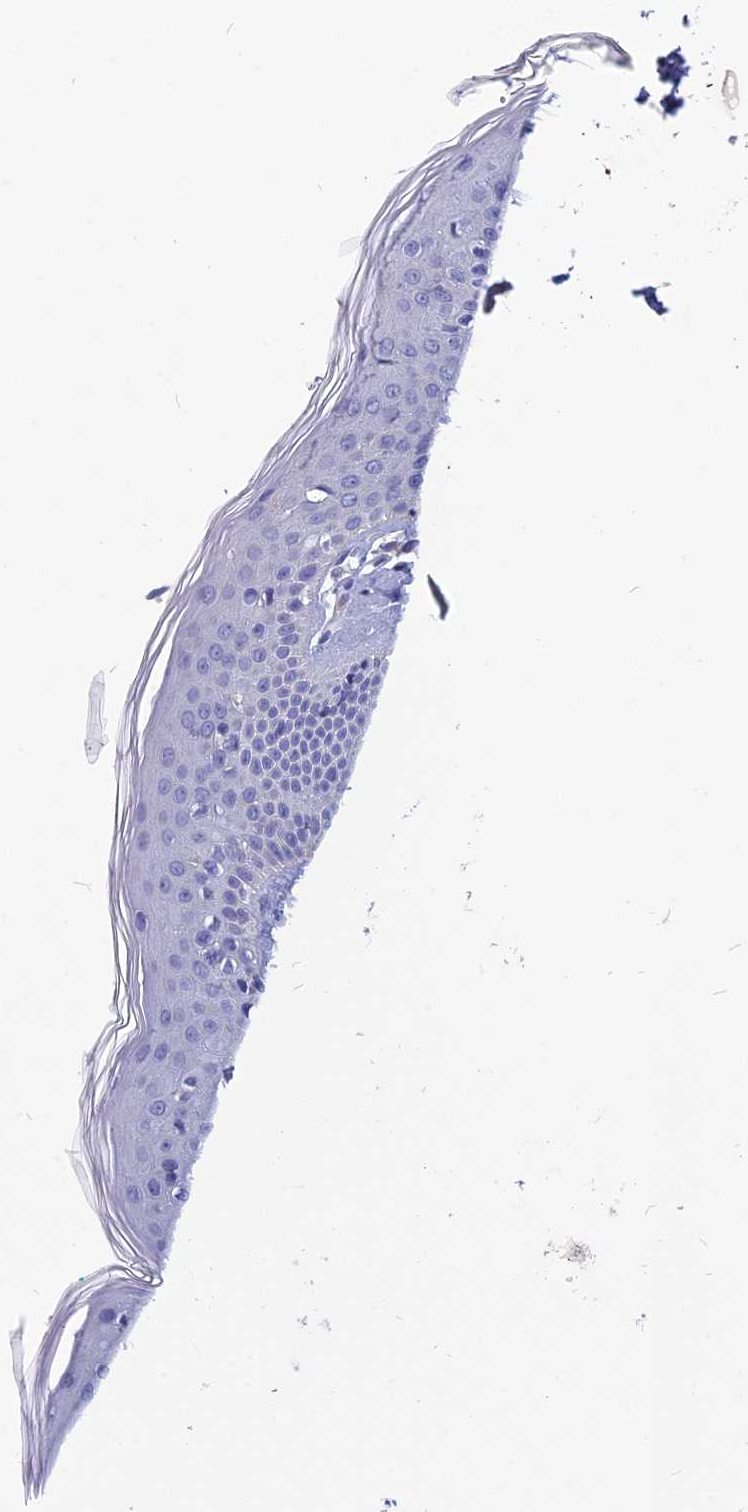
{"staining": {"intensity": "negative", "quantity": "none", "location": "none"}, "tissue": "skin", "cell_type": "Fibroblasts", "image_type": "normal", "snomed": [{"axis": "morphology", "description": "Normal tissue, NOS"}, {"axis": "topography", "description": "Skin"}], "caption": "Histopathology image shows no significant protein expression in fibroblasts of benign skin.", "gene": "RBM41", "patient": {"sex": "male", "age": 16}}